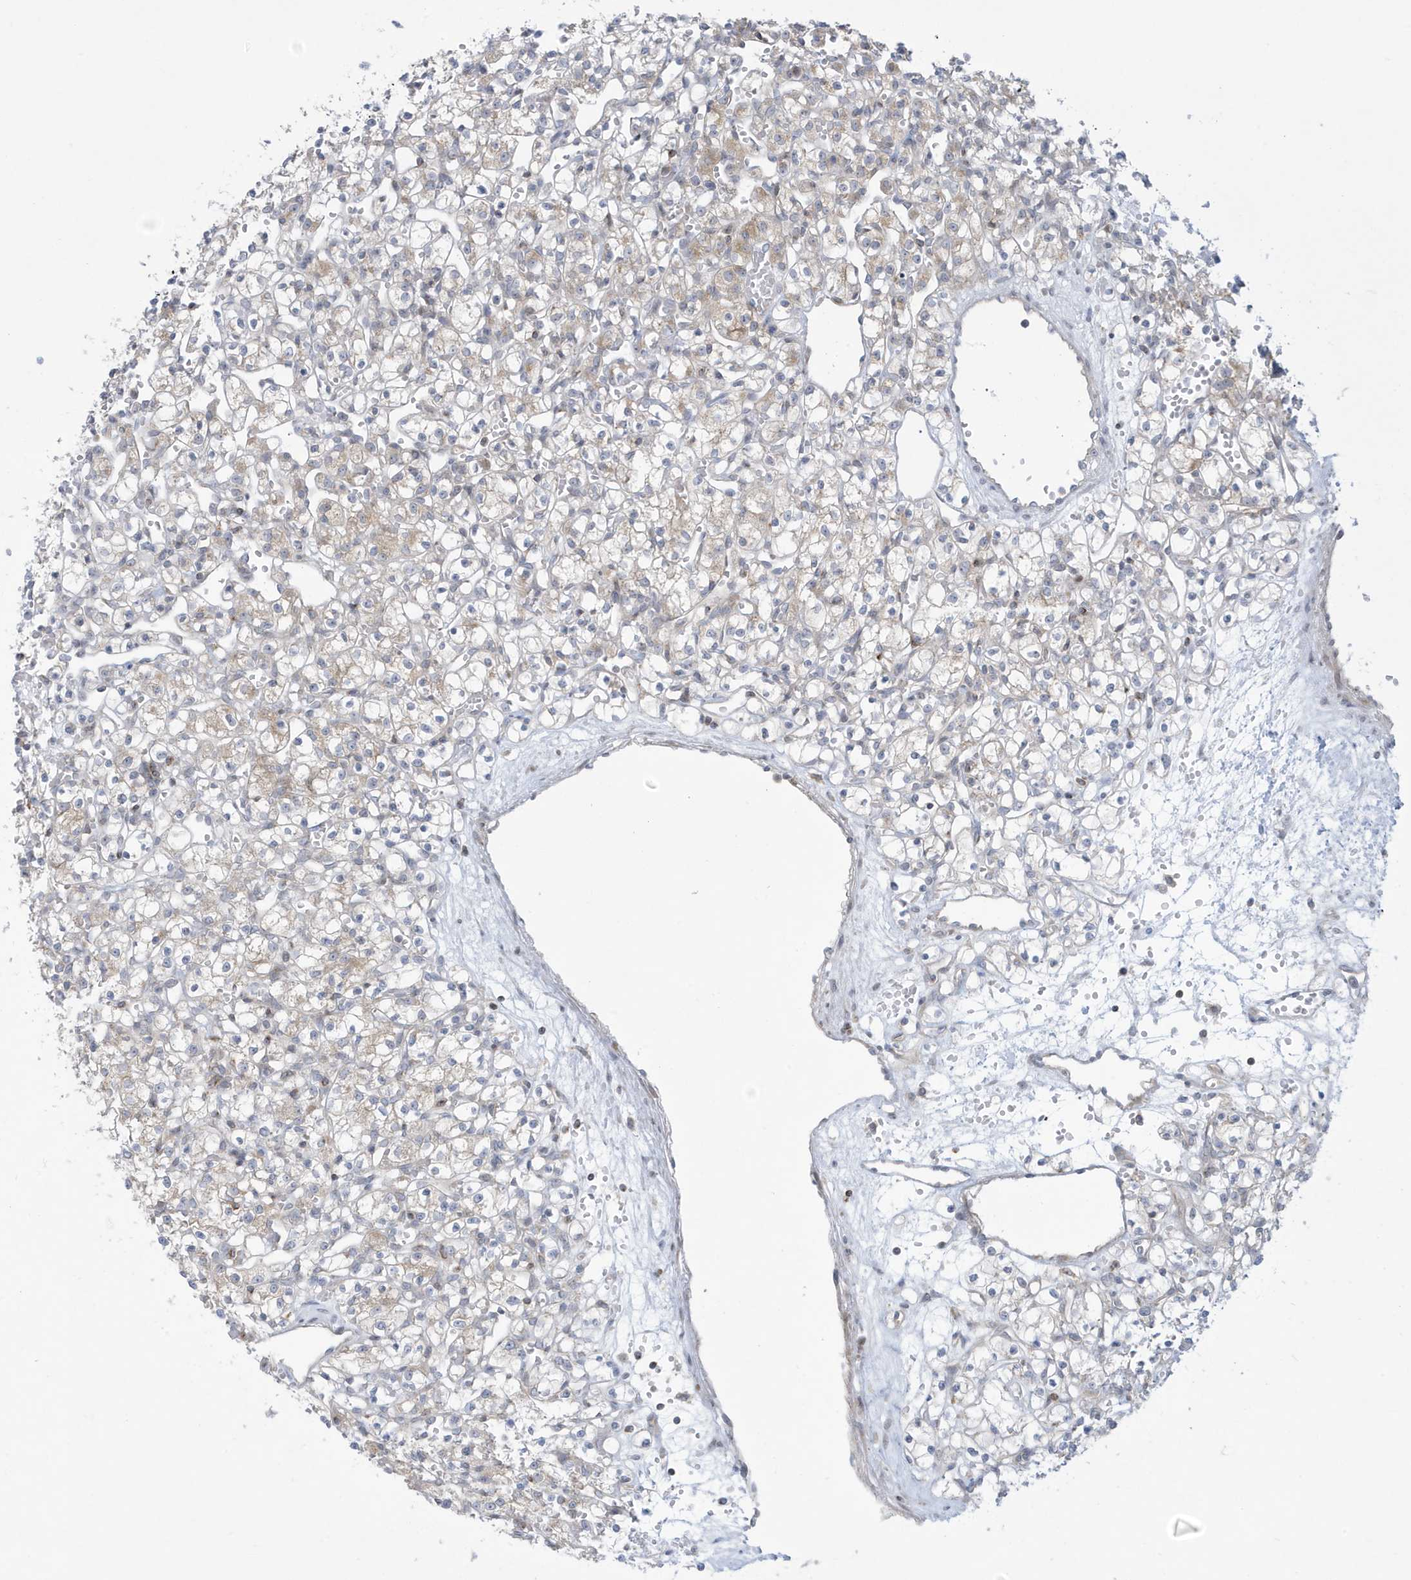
{"staining": {"intensity": "negative", "quantity": "none", "location": "none"}, "tissue": "renal cancer", "cell_type": "Tumor cells", "image_type": "cancer", "snomed": [{"axis": "morphology", "description": "Adenocarcinoma, NOS"}, {"axis": "topography", "description": "Kidney"}], "caption": "The photomicrograph reveals no significant expression in tumor cells of renal cancer.", "gene": "SLAMF9", "patient": {"sex": "female", "age": 59}}